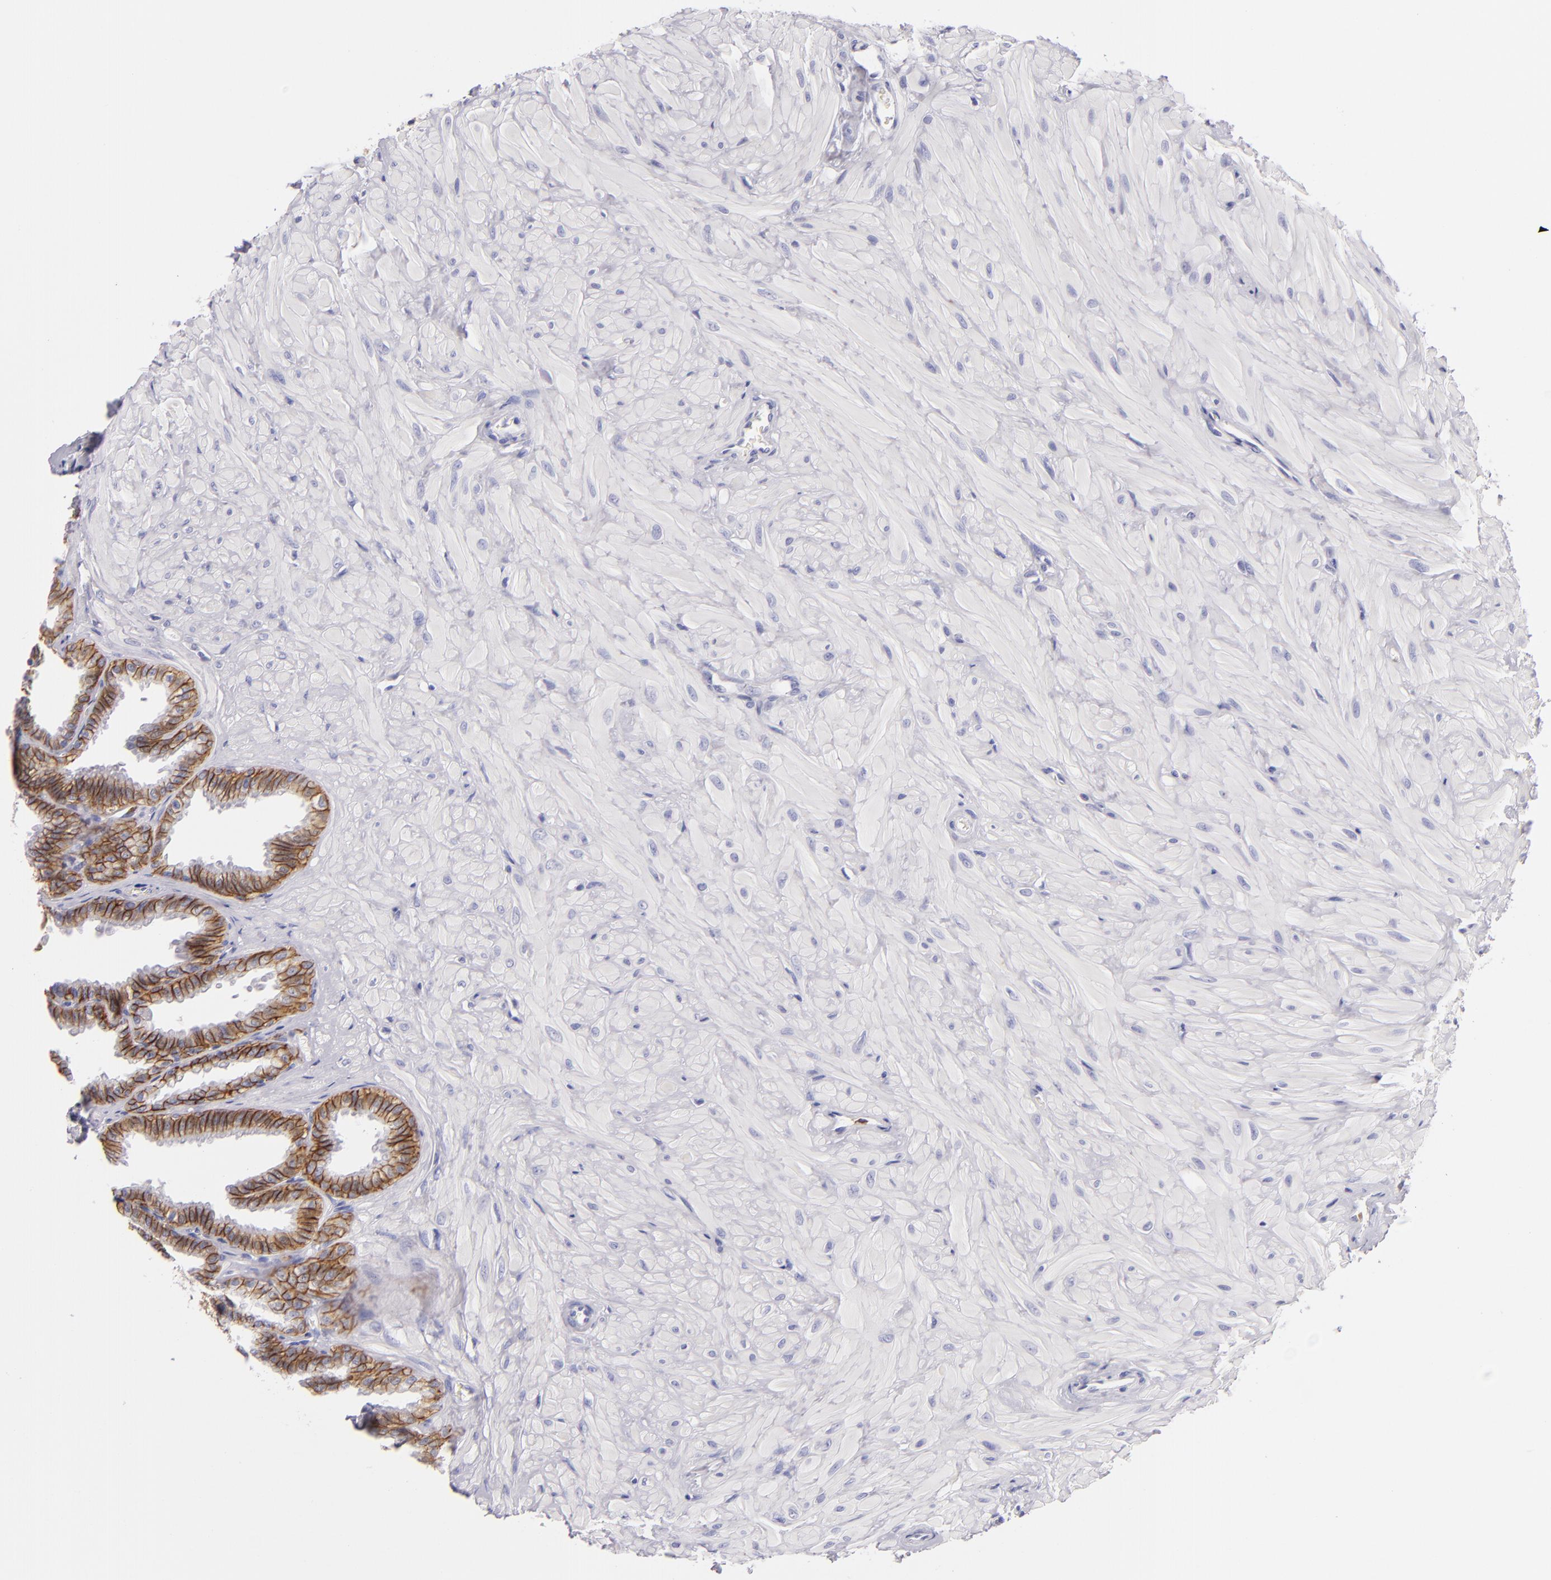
{"staining": {"intensity": "strong", "quantity": ">75%", "location": "cytoplasmic/membranous"}, "tissue": "seminal vesicle", "cell_type": "Glandular cells", "image_type": "normal", "snomed": [{"axis": "morphology", "description": "Normal tissue, NOS"}, {"axis": "topography", "description": "Seminal veicle"}], "caption": "Human seminal vesicle stained with a brown dye exhibits strong cytoplasmic/membranous positive positivity in approximately >75% of glandular cells.", "gene": "CDH3", "patient": {"sex": "male", "age": 26}}